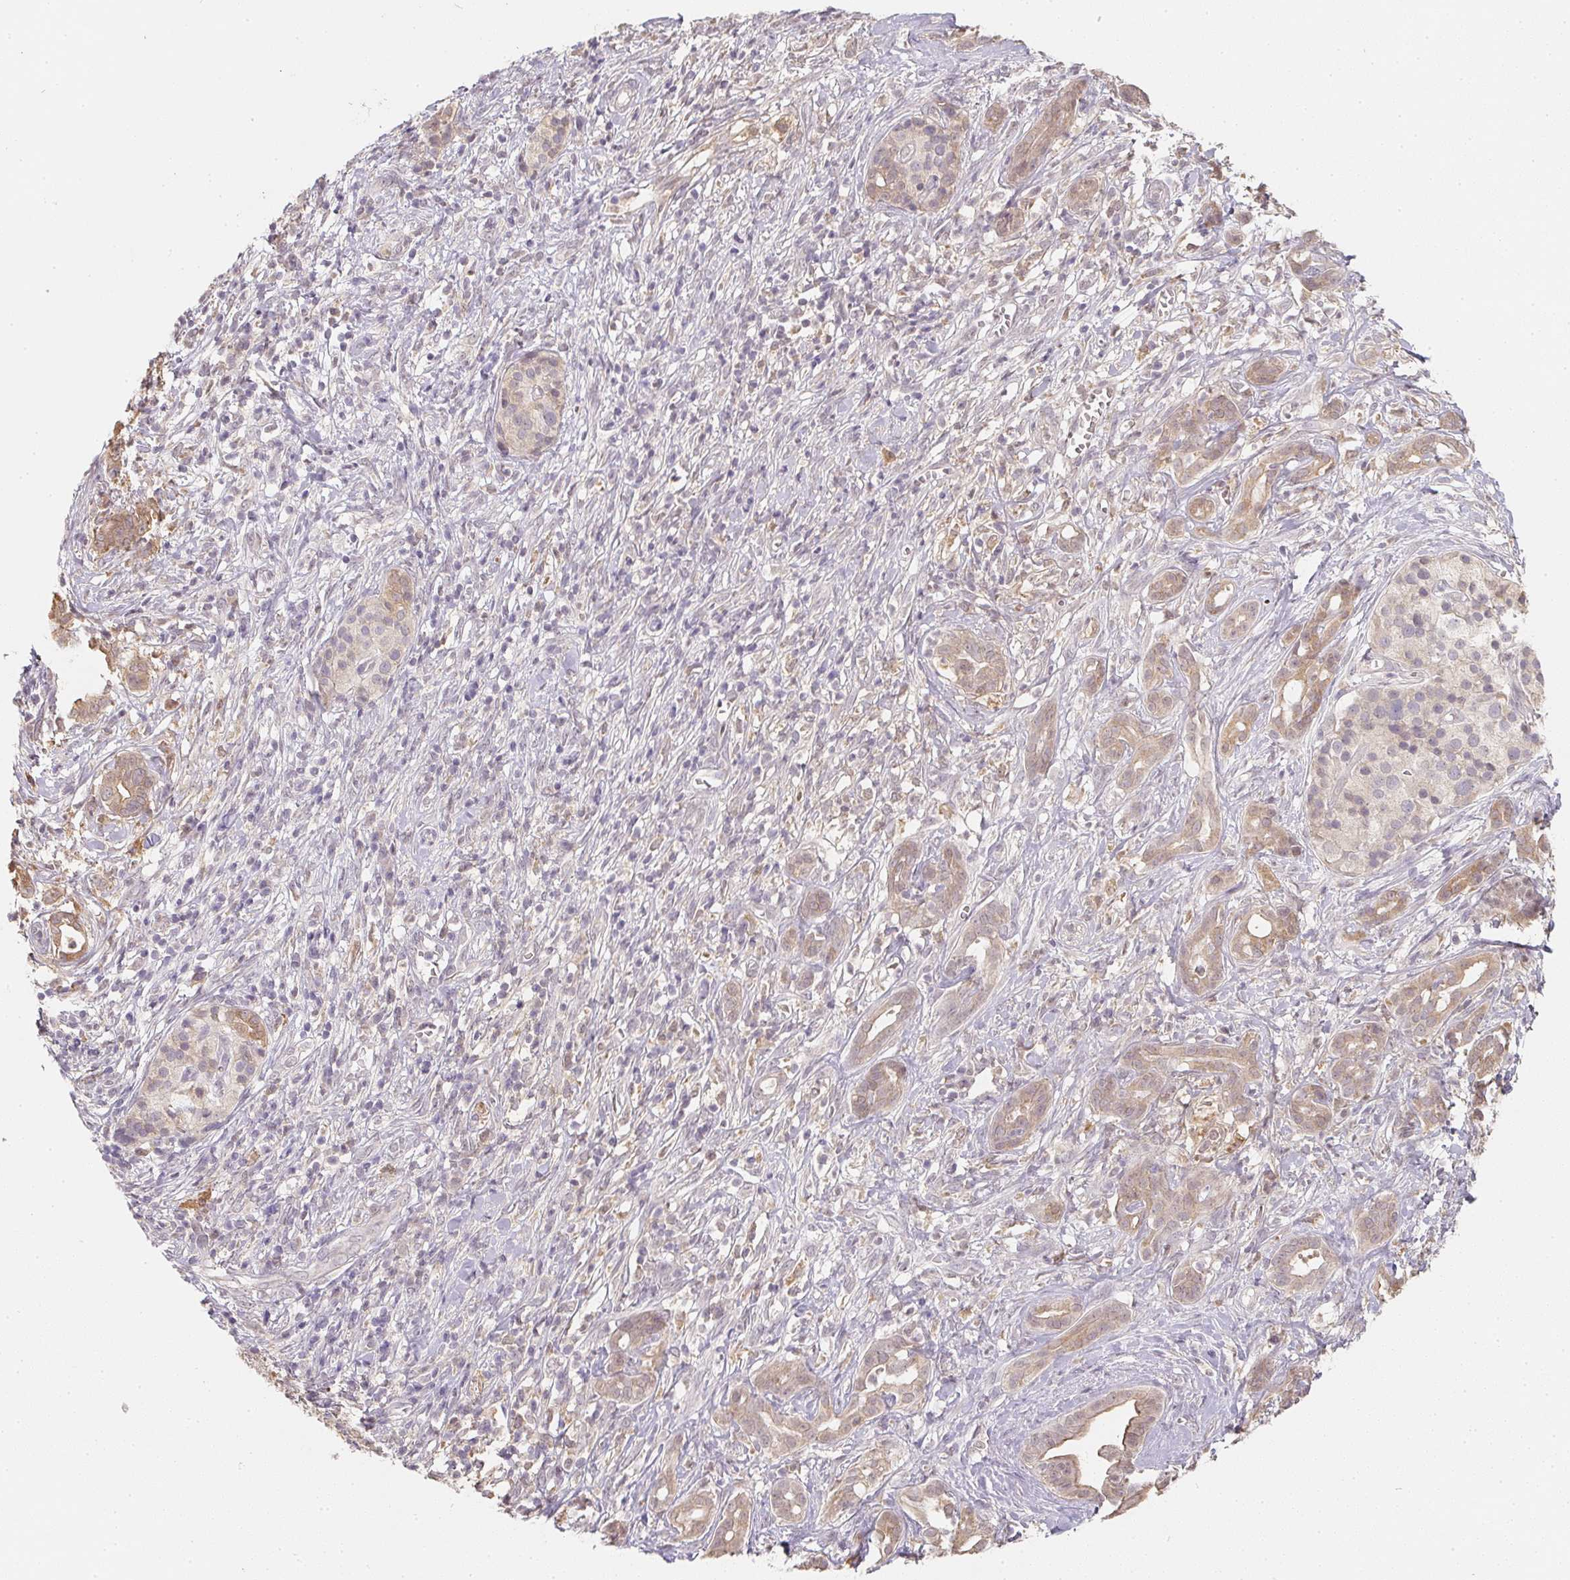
{"staining": {"intensity": "weak", "quantity": "25%-75%", "location": "cytoplasmic/membranous"}, "tissue": "pancreatic cancer", "cell_type": "Tumor cells", "image_type": "cancer", "snomed": [{"axis": "morphology", "description": "Adenocarcinoma, NOS"}, {"axis": "topography", "description": "Pancreas"}], "caption": "A histopathology image showing weak cytoplasmic/membranous staining in about 25%-75% of tumor cells in adenocarcinoma (pancreatic), as visualized by brown immunohistochemical staining.", "gene": "SOAT1", "patient": {"sex": "male", "age": 61}}